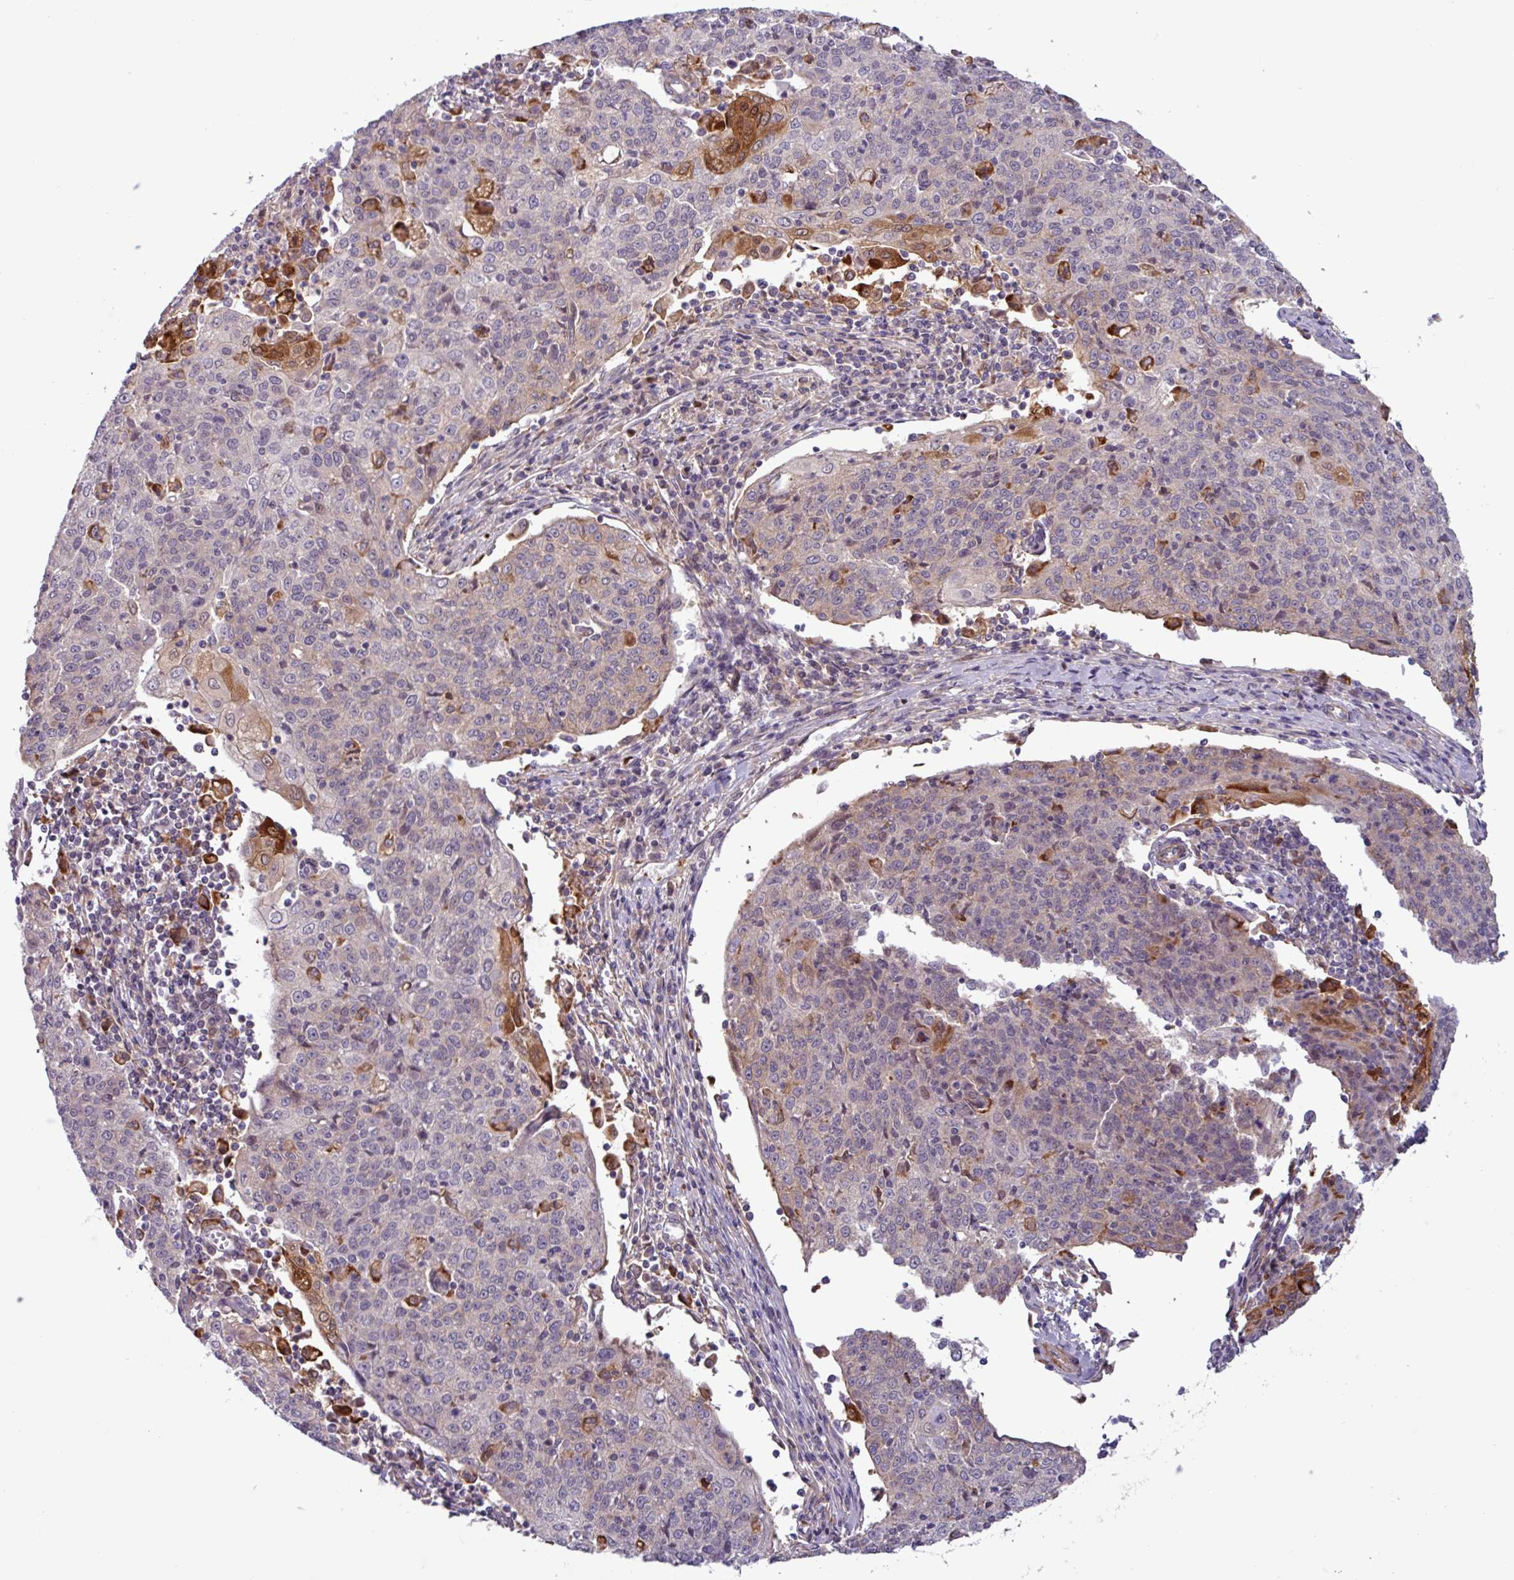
{"staining": {"intensity": "moderate", "quantity": "<25%", "location": "cytoplasmic/membranous"}, "tissue": "cervical cancer", "cell_type": "Tumor cells", "image_type": "cancer", "snomed": [{"axis": "morphology", "description": "Squamous cell carcinoma, NOS"}, {"axis": "topography", "description": "Cervix"}], "caption": "Cervical cancer (squamous cell carcinoma) stained for a protein (brown) shows moderate cytoplasmic/membranous positive expression in about <25% of tumor cells.", "gene": "PCED1A", "patient": {"sex": "female", "age": 48}}